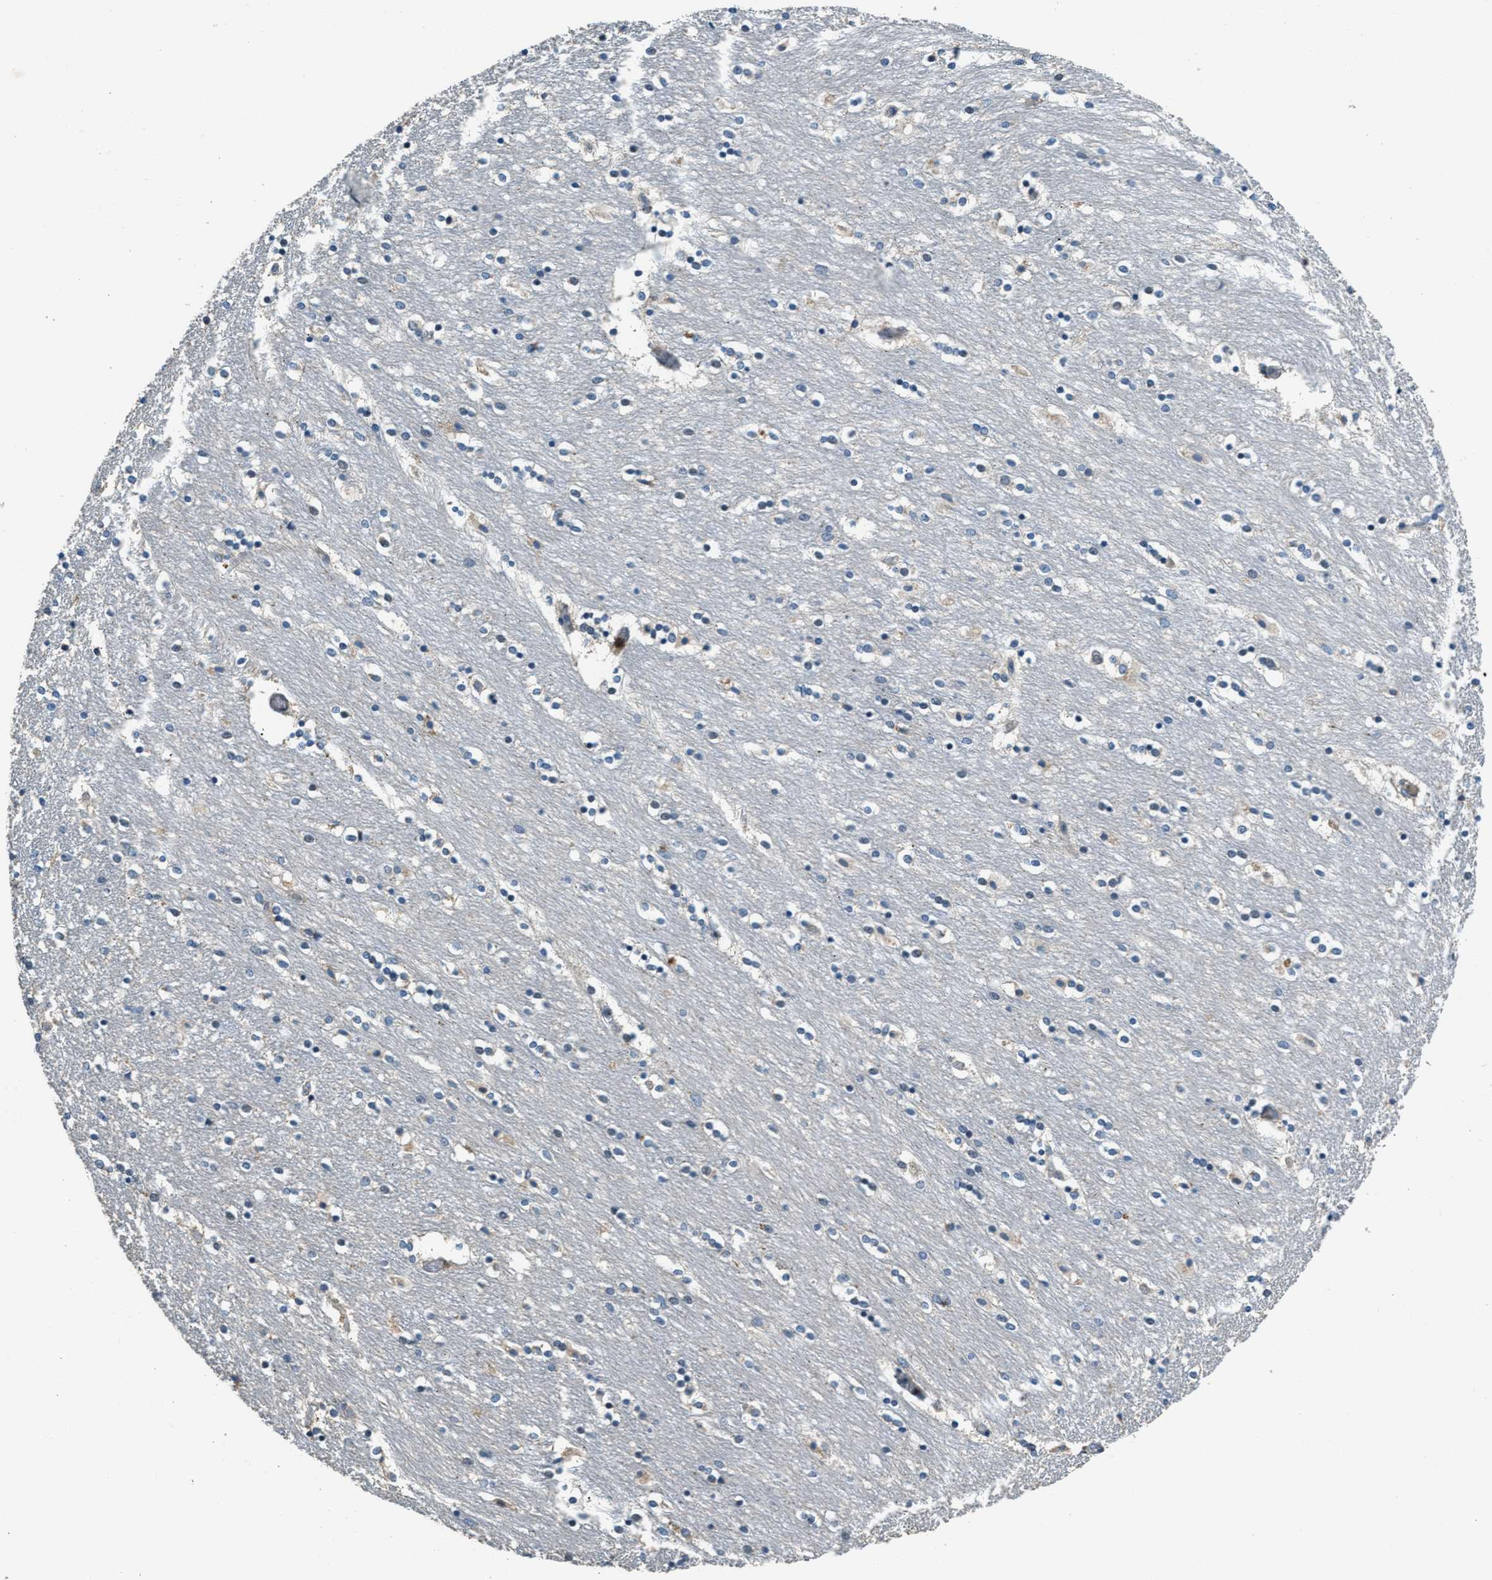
{"staining": {"intensity": "moderate", "quantity": "<25%", "location": "cytoplasmic/membranous"}, "tissue": "caudate", "cell_type": "Glial cells", "image_type": "normal", "snomed": [{"axis": "morphology", "description": "Normal tissue, NOS"}, {"axis": "topography", "description": "Lateral ventricle wall"}], "caption": "Protein expression analysis of normal caudate displays moderate cytoplasmic/membranous expression in about <25% of glial cells.", "gene": "HERC2", "patient": {"sex": "female", "age": 54}}